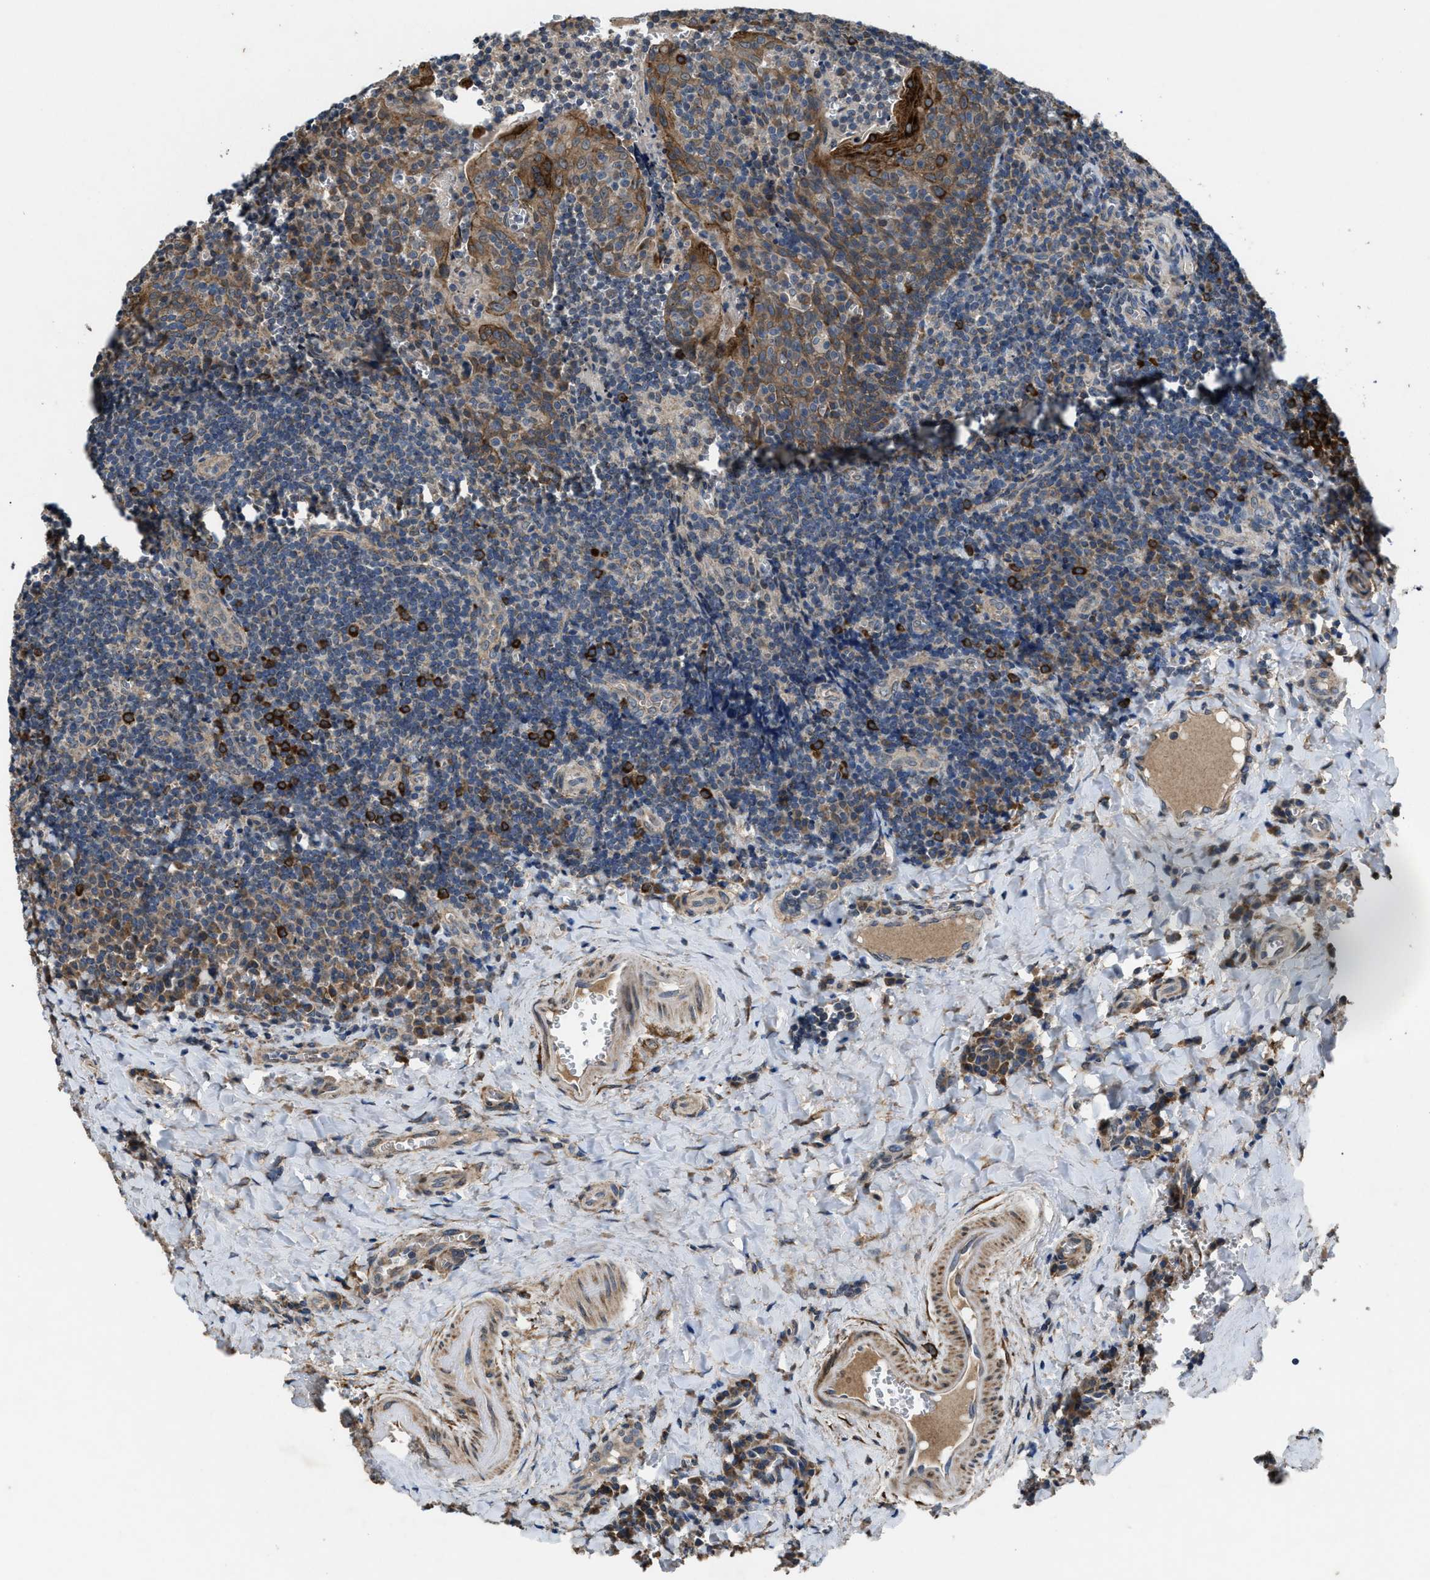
{"staining": {"intensity": "weak", "quantity": "<25%", "location": "cytoplasmic/membranous"}, "tissue": "tonsil", "cell_type": "Germinal center cells", "image_type": "normal", "snomed": [{"axis": "morphology", "description": "Normal tissue, NOS"}, {"axis": "morphology", "description": "Inflammation, NOS"}, {"axis": "topography", "description": "Tonsil"}], "caption": "Immunohistochemical staining of benign human tonsil shows no significant staining in germinal center cells.", "gene": "PDP1", "patient": {"sex": "female", "age": 31}}